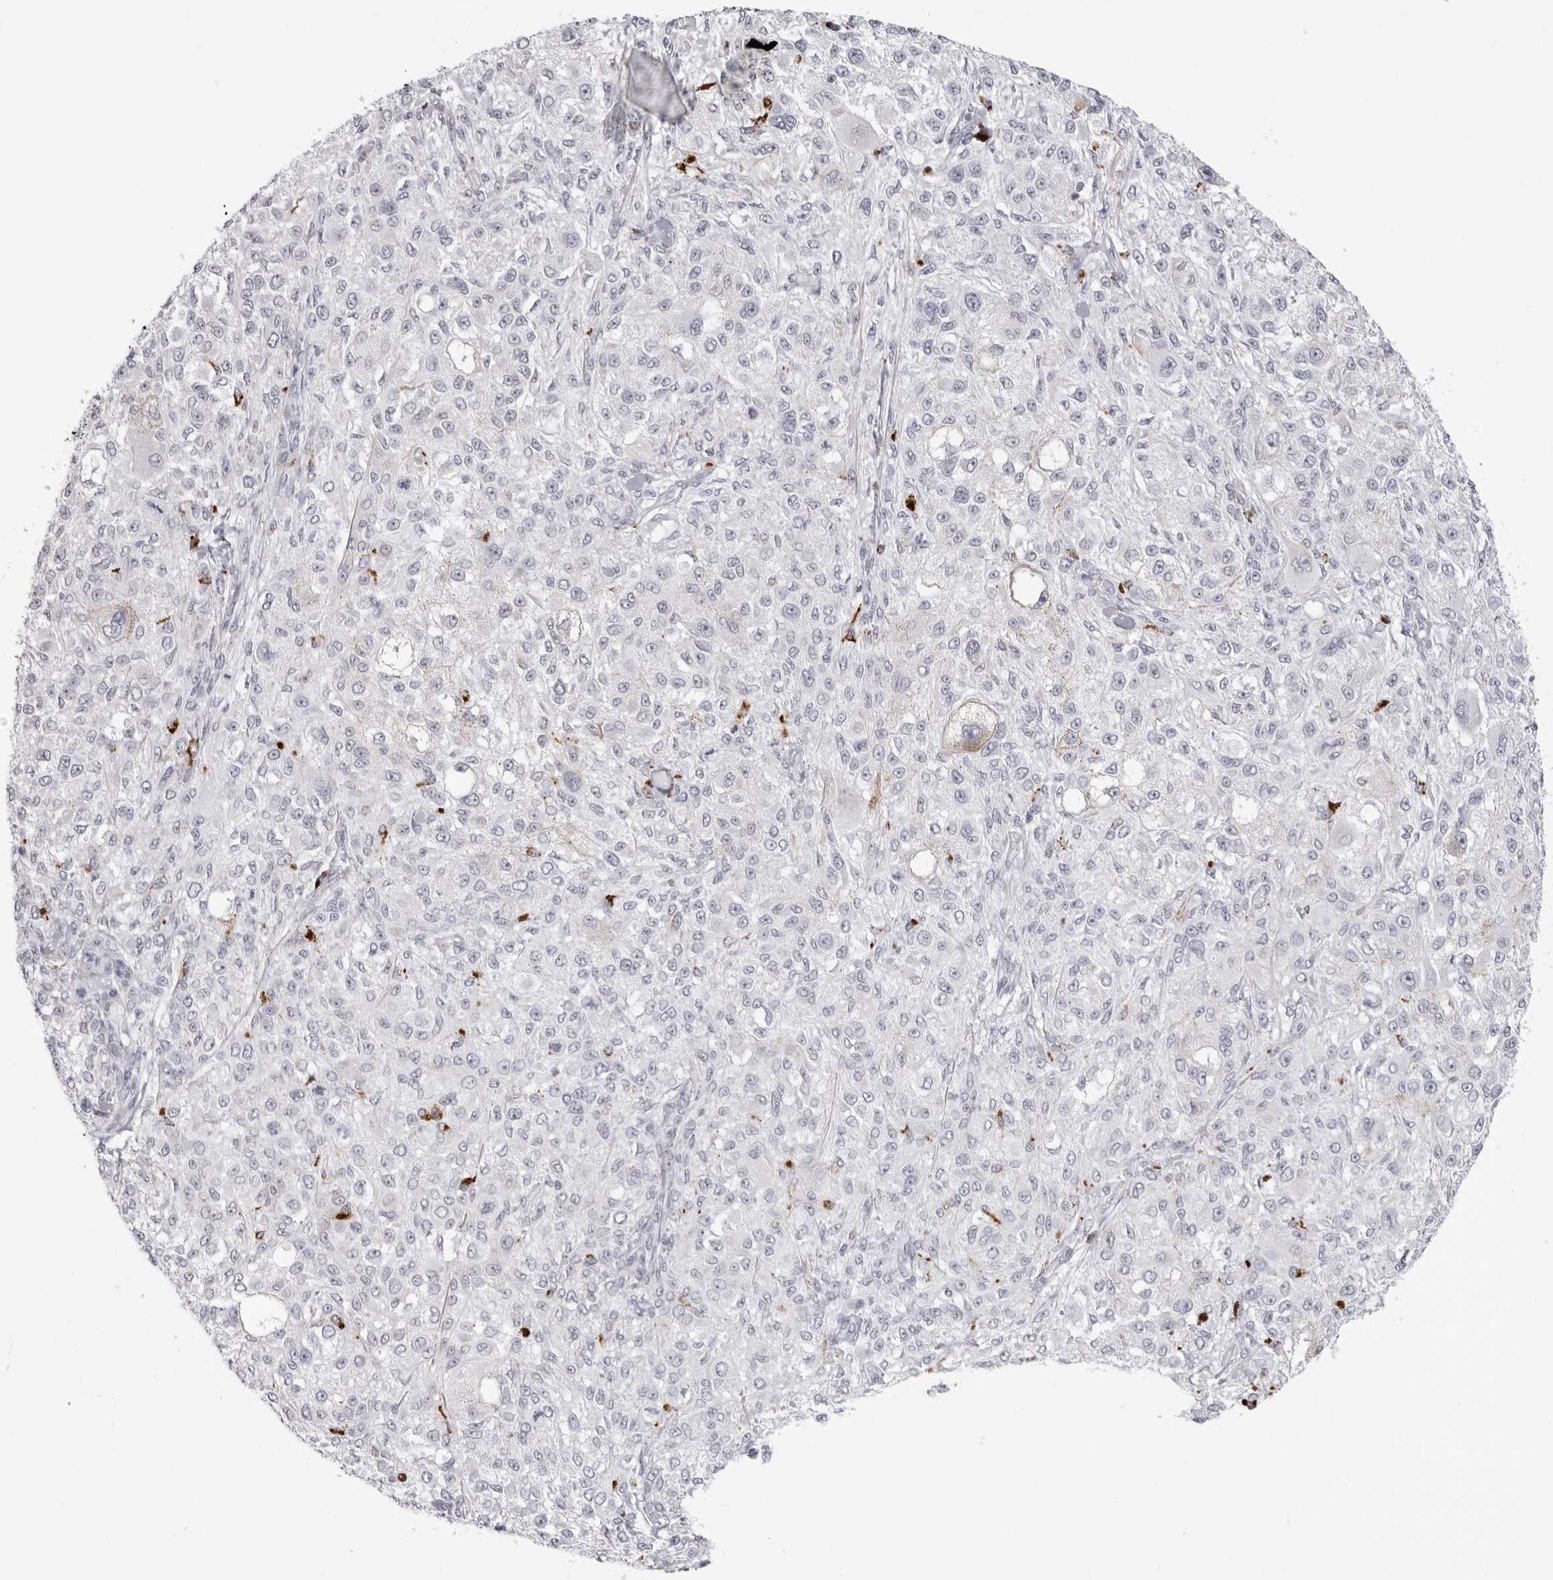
{"staining": {"intensity": "negative", "quantity": "none", "location": "none"}, "tissue": "melanoma", "cell_type": "Tumor cells", "image_type": "cancer", "snomed": [{"axis": "morphology", "description": "Necrosis, NOS"}, {"axis": "morphology", "description": "Malignant melanoma, NOS"}, {"axis": "topography", "description": "Skin"}], "caption": "High power microscopy histopathology image of an IHC histopathology image of melanoma, revealing no significant staining in tumor cells.", "gene": "IL25", "patient": {"sex": "female", "age": 87}}